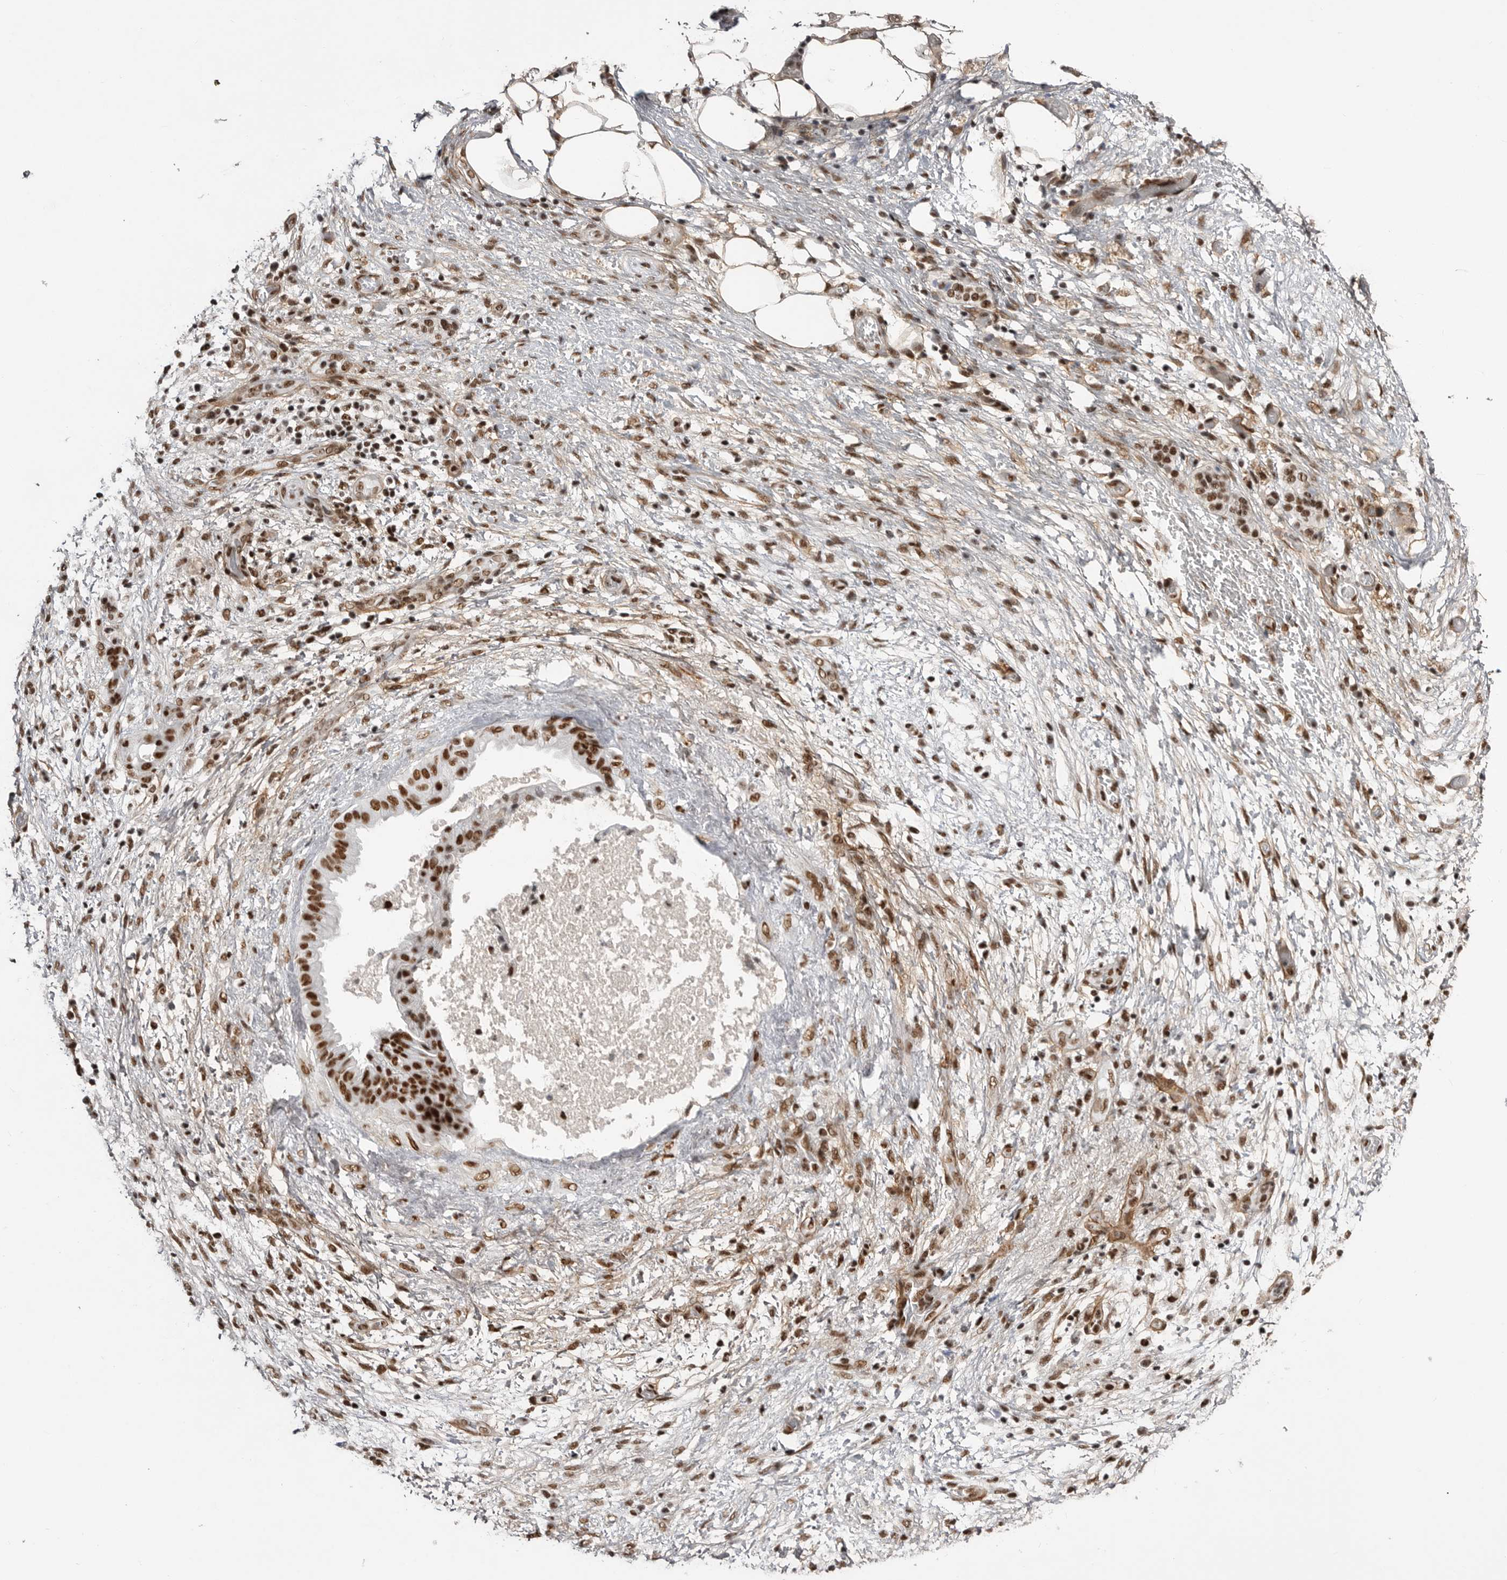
{"staining": {"intensity": "strong", "quantity": ">75%", "location": "nuclear"}, "tissue": "pancreatic cancer", "cell_type": "Tumor cells", "image_type": "cancer", "snomed": [{"axis": "morphology", "description": "Adenocarcinoma, NOS"}, {"axis": "topography", "description": "Pancreas"}], "caption": "Pancreatic cancer was stained to show a protein in brown. There is high levels of strong nuclear staining in about >75% of tumor cells.", "gene": "PPP1R8", "patient": {"sex": "female", "age": 78}}